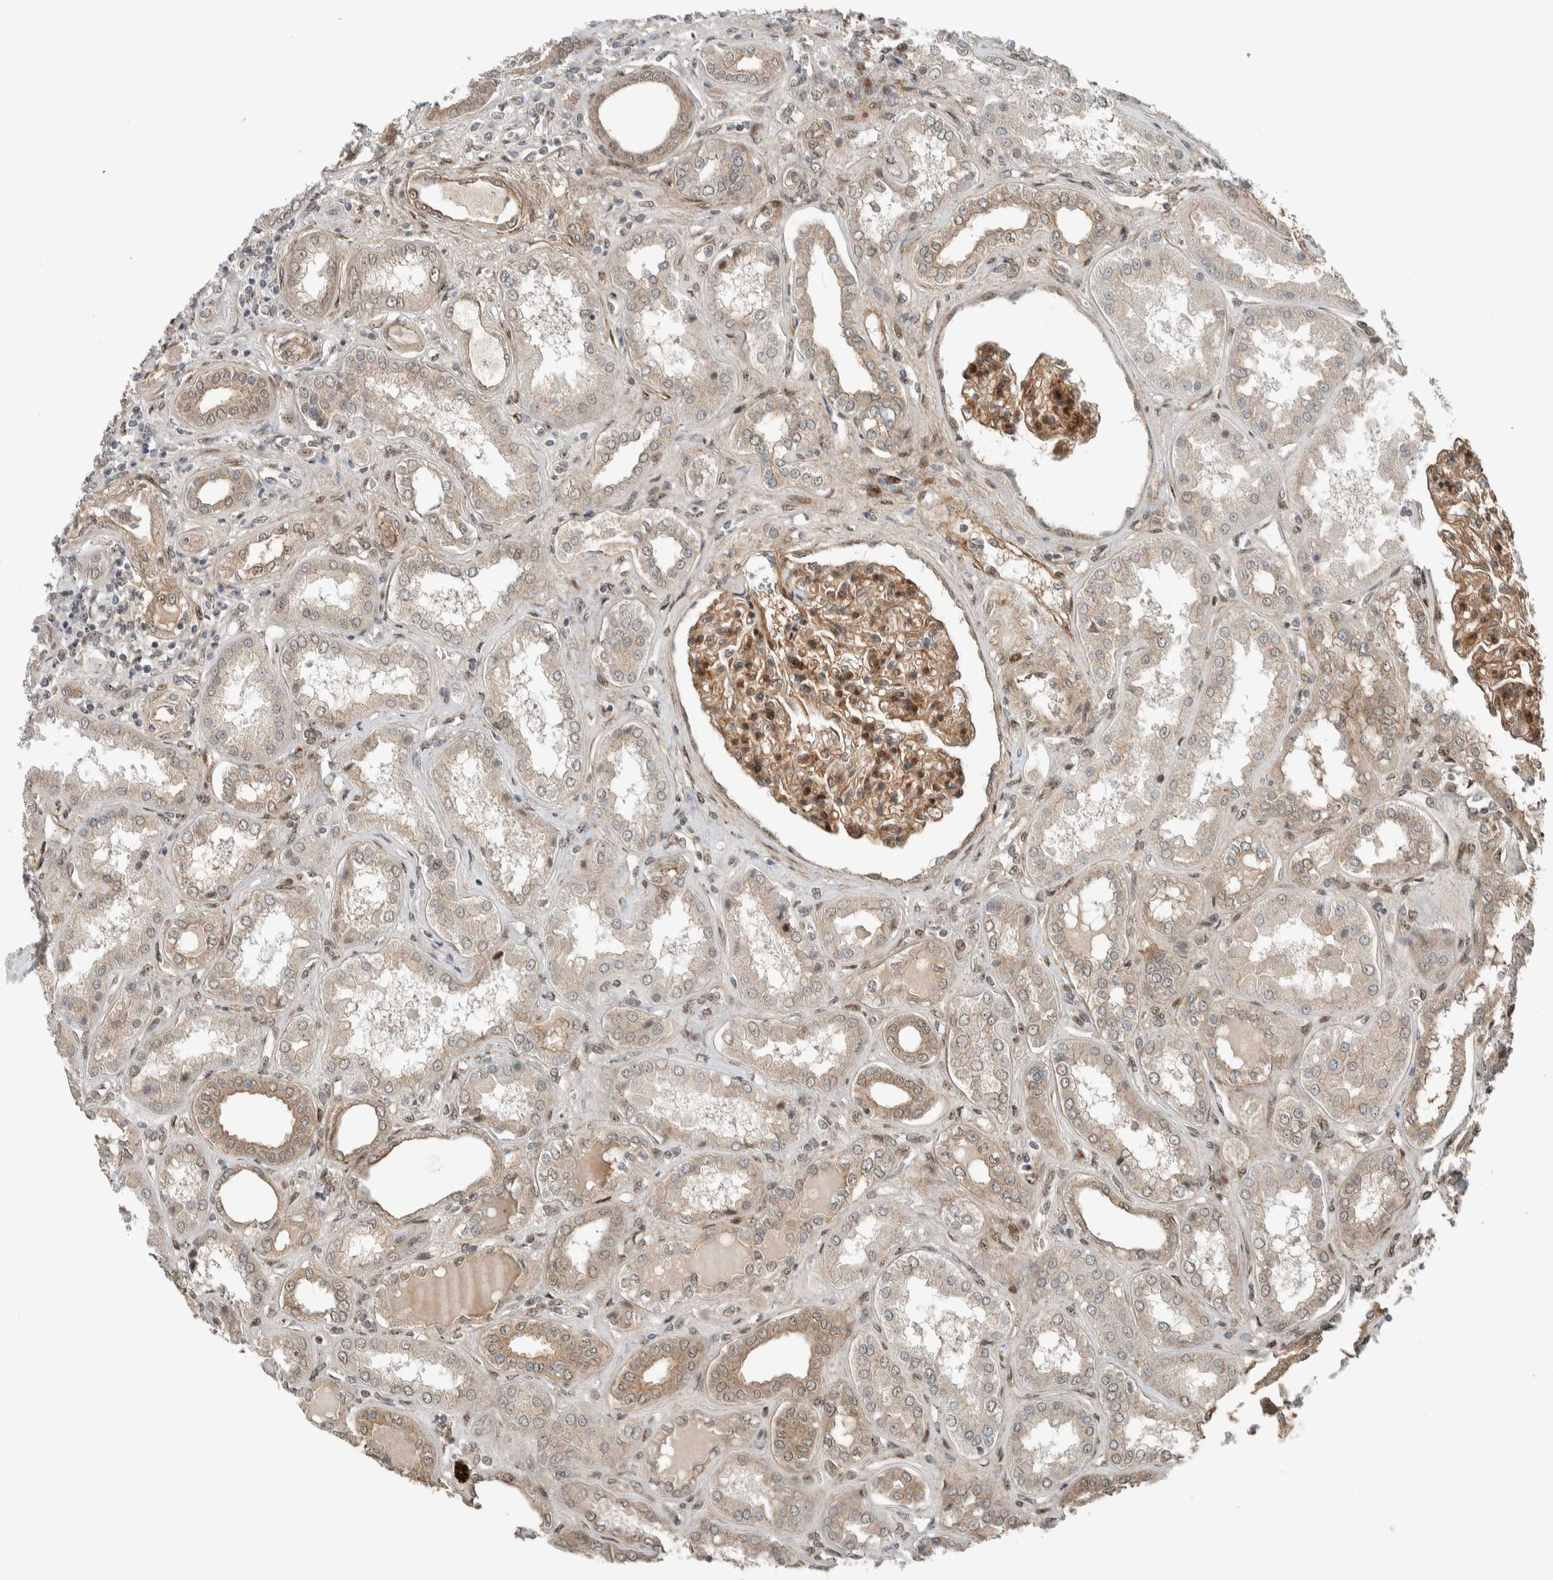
{"staining": {"intensity": "strong", "quantity": ">75%", "location": "cytoplasmic/membranous,nuclear"}, "tissue": "kidney", "cell_type": "Cells in glomeruli", "image_type": "normal", "snomed": [{"axis": "morphology", "description": "Normal tissue, NOS"}, {"axis": "topography", "description": "Kidney"}], "caption": "The micrograph shows immunohistochemical staining of normal kidney. There is strong cytoplasmic/membranous,nuclear staining is seen in about >75% of cells in glomeruli.", "gene": "STXBP4", "patient": {"sex": "female", "age": 56}}